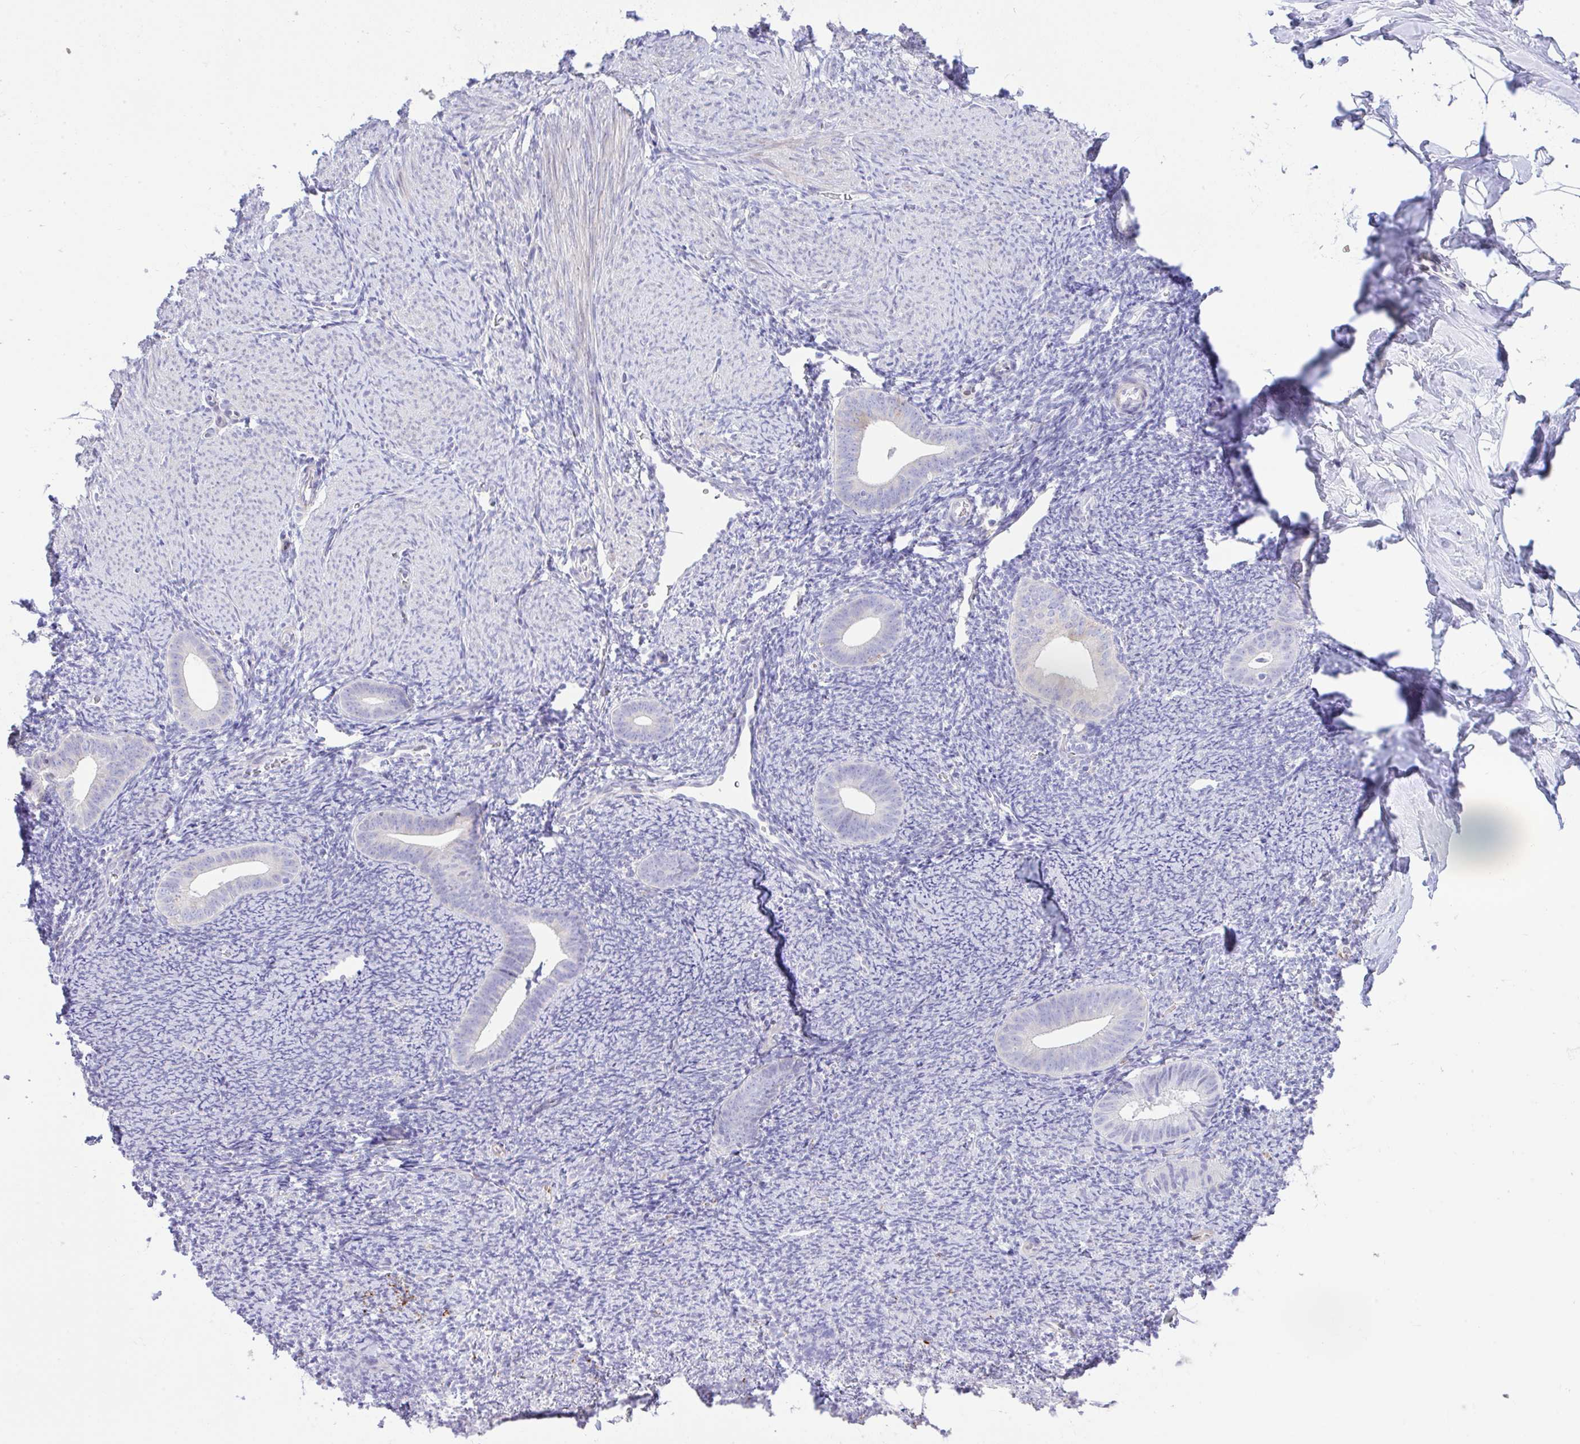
{"staining": {"intensity": "negative", "quantity": "none", "location": "none"}, "tissue": "endometrium", "cell_type": "Cells in endometrial stroma", "image_type": "normal", "snomed": [{"axis": "morphology", "description": "Normal tissue, NOS"}, {"axis": "topography", "description": "Endometrium"}], "caption": "This is a micrograph of IHC staining of normal endometrium, which shows no positivity in cells in endometrial stroma.", "gene": "EEF1A1", "patient": {"sex": "female", "age": 39}}